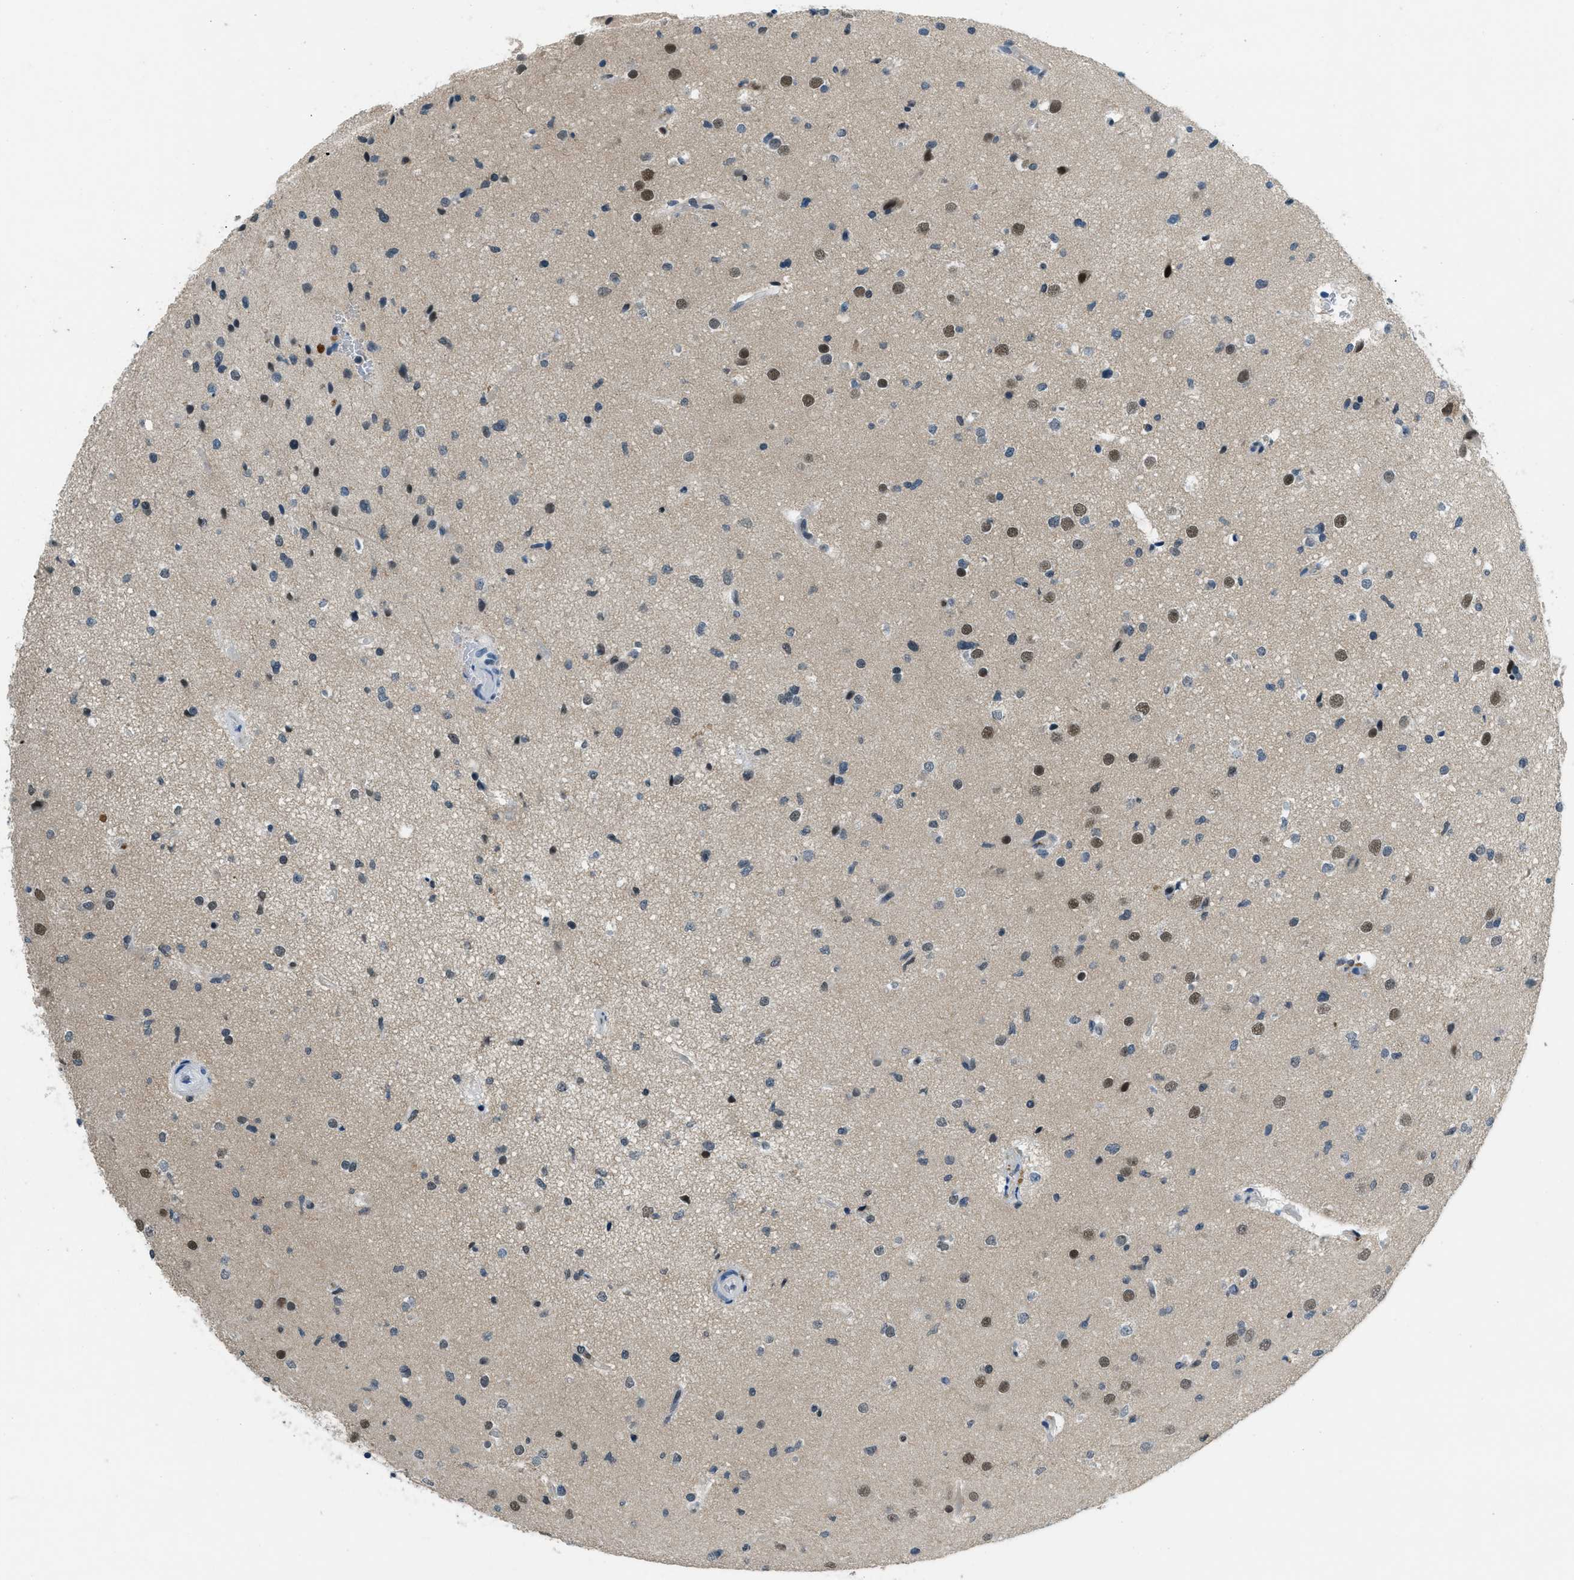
{"staining": {"intensity": "moderate", "quantity": "25%-75%", "location": "nuclear"}, "tissue": "glioma", "cell_type": "Tumor cells", "image_type": "cancer", "snomed": [{"axis": "morphology", "description": "Glioma, malignant, High grade"}, {"axis": "topography", "description": "Brain"}], "caption": "Human glioma stained with a brown dye reveals moderate nuclear positive staining in approximately 25%-75% of tumor cells.", "gene": "OGFR", "patient": {"sex": "male", "age": 33}}